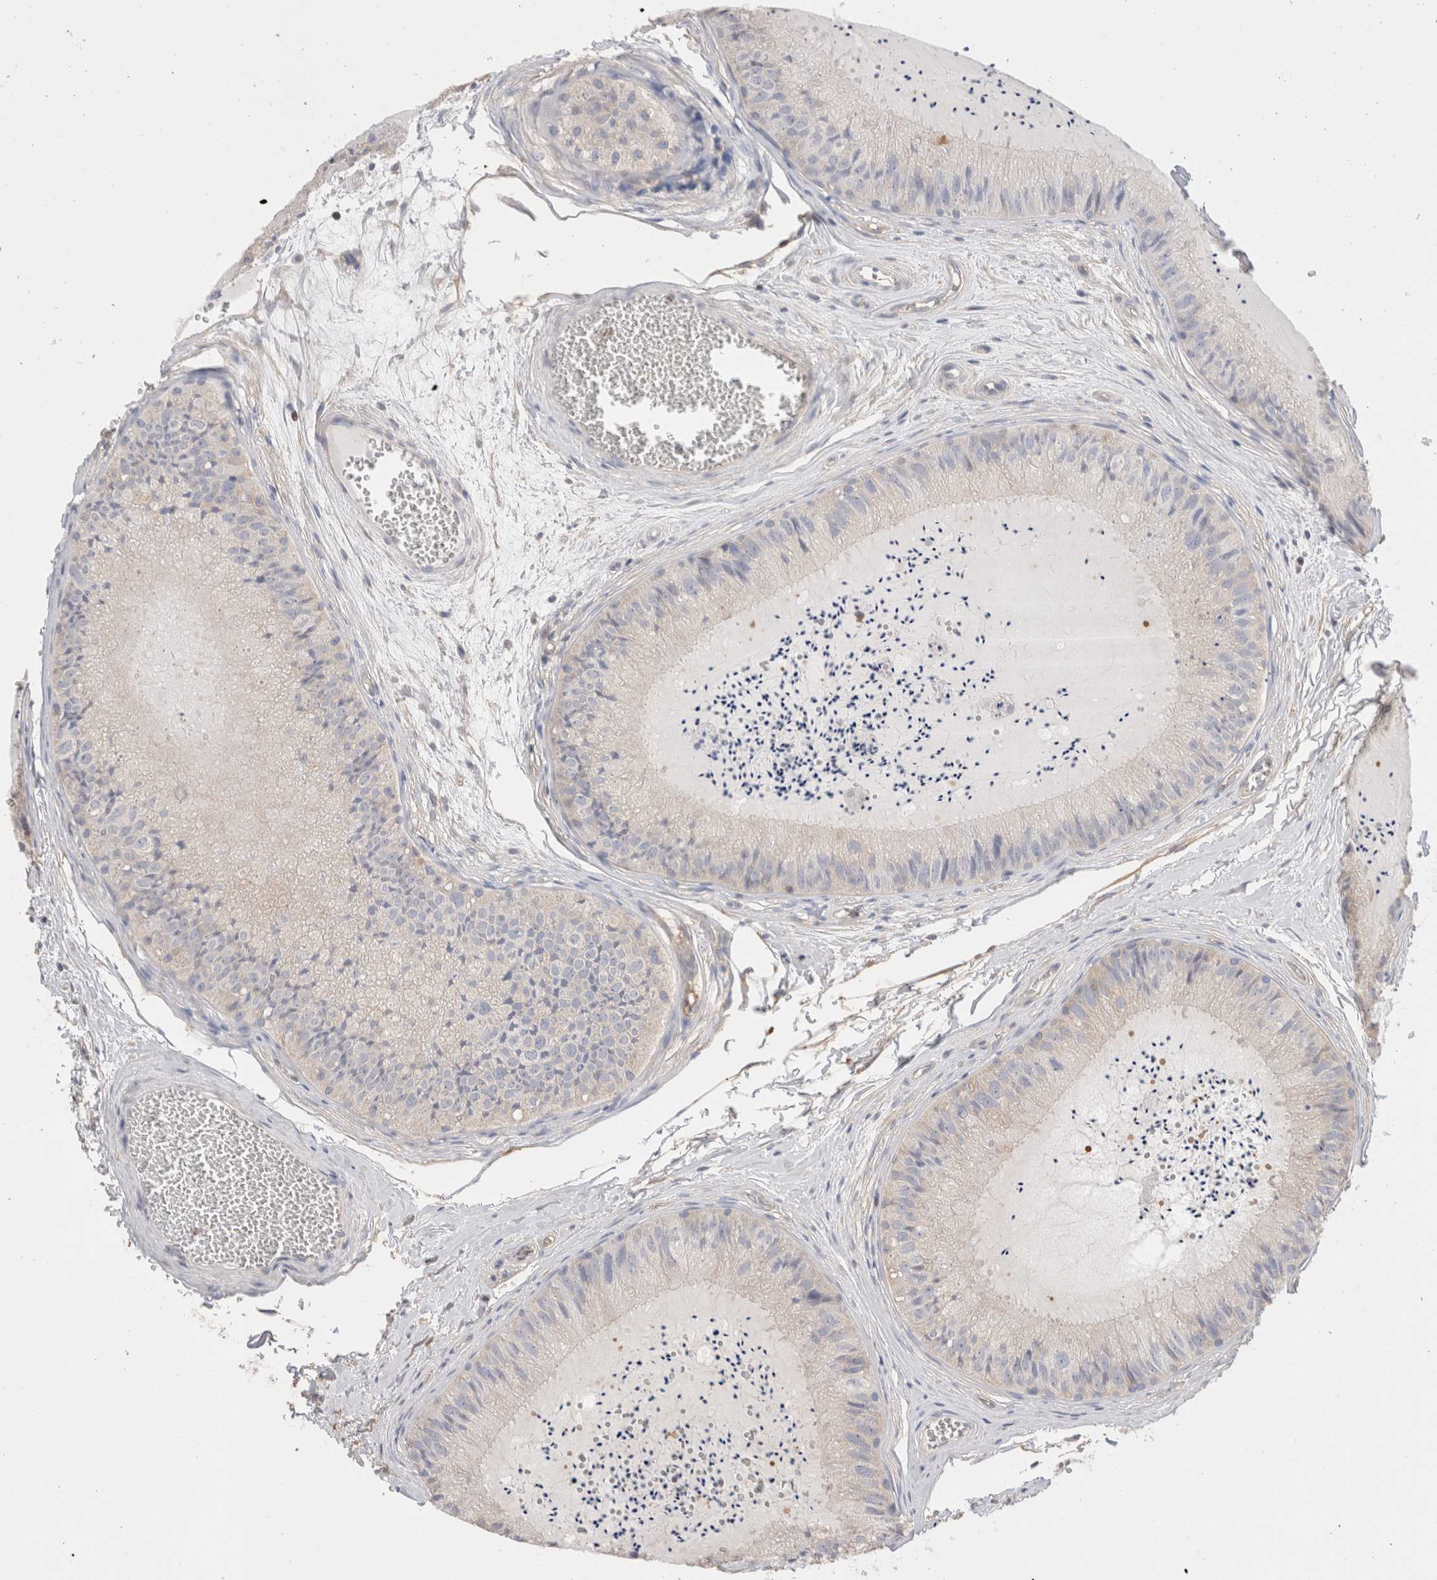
{"staining": {"intensity": "weak", "quantity": "25%-75%", "location": "cytoplasmic/membranous"}, "tissue": "epididymis", "cell_type": "Glandular cells", "image_type": "normal", "snomed": [{"axis": "morphology", "description": "Normal tissue, NOS"}, {"axis": "topography", "description": "Epididymis"}], "caption": "Unremarkable epididymis exhibits weak cytoplasmic/membranous staining in about 25%-75% of glandular cells The protein is shown in brown color, while the nuclei are stained blue..", "gene": "CAPN2", "patient": {"sex": "male", "age": 31}}